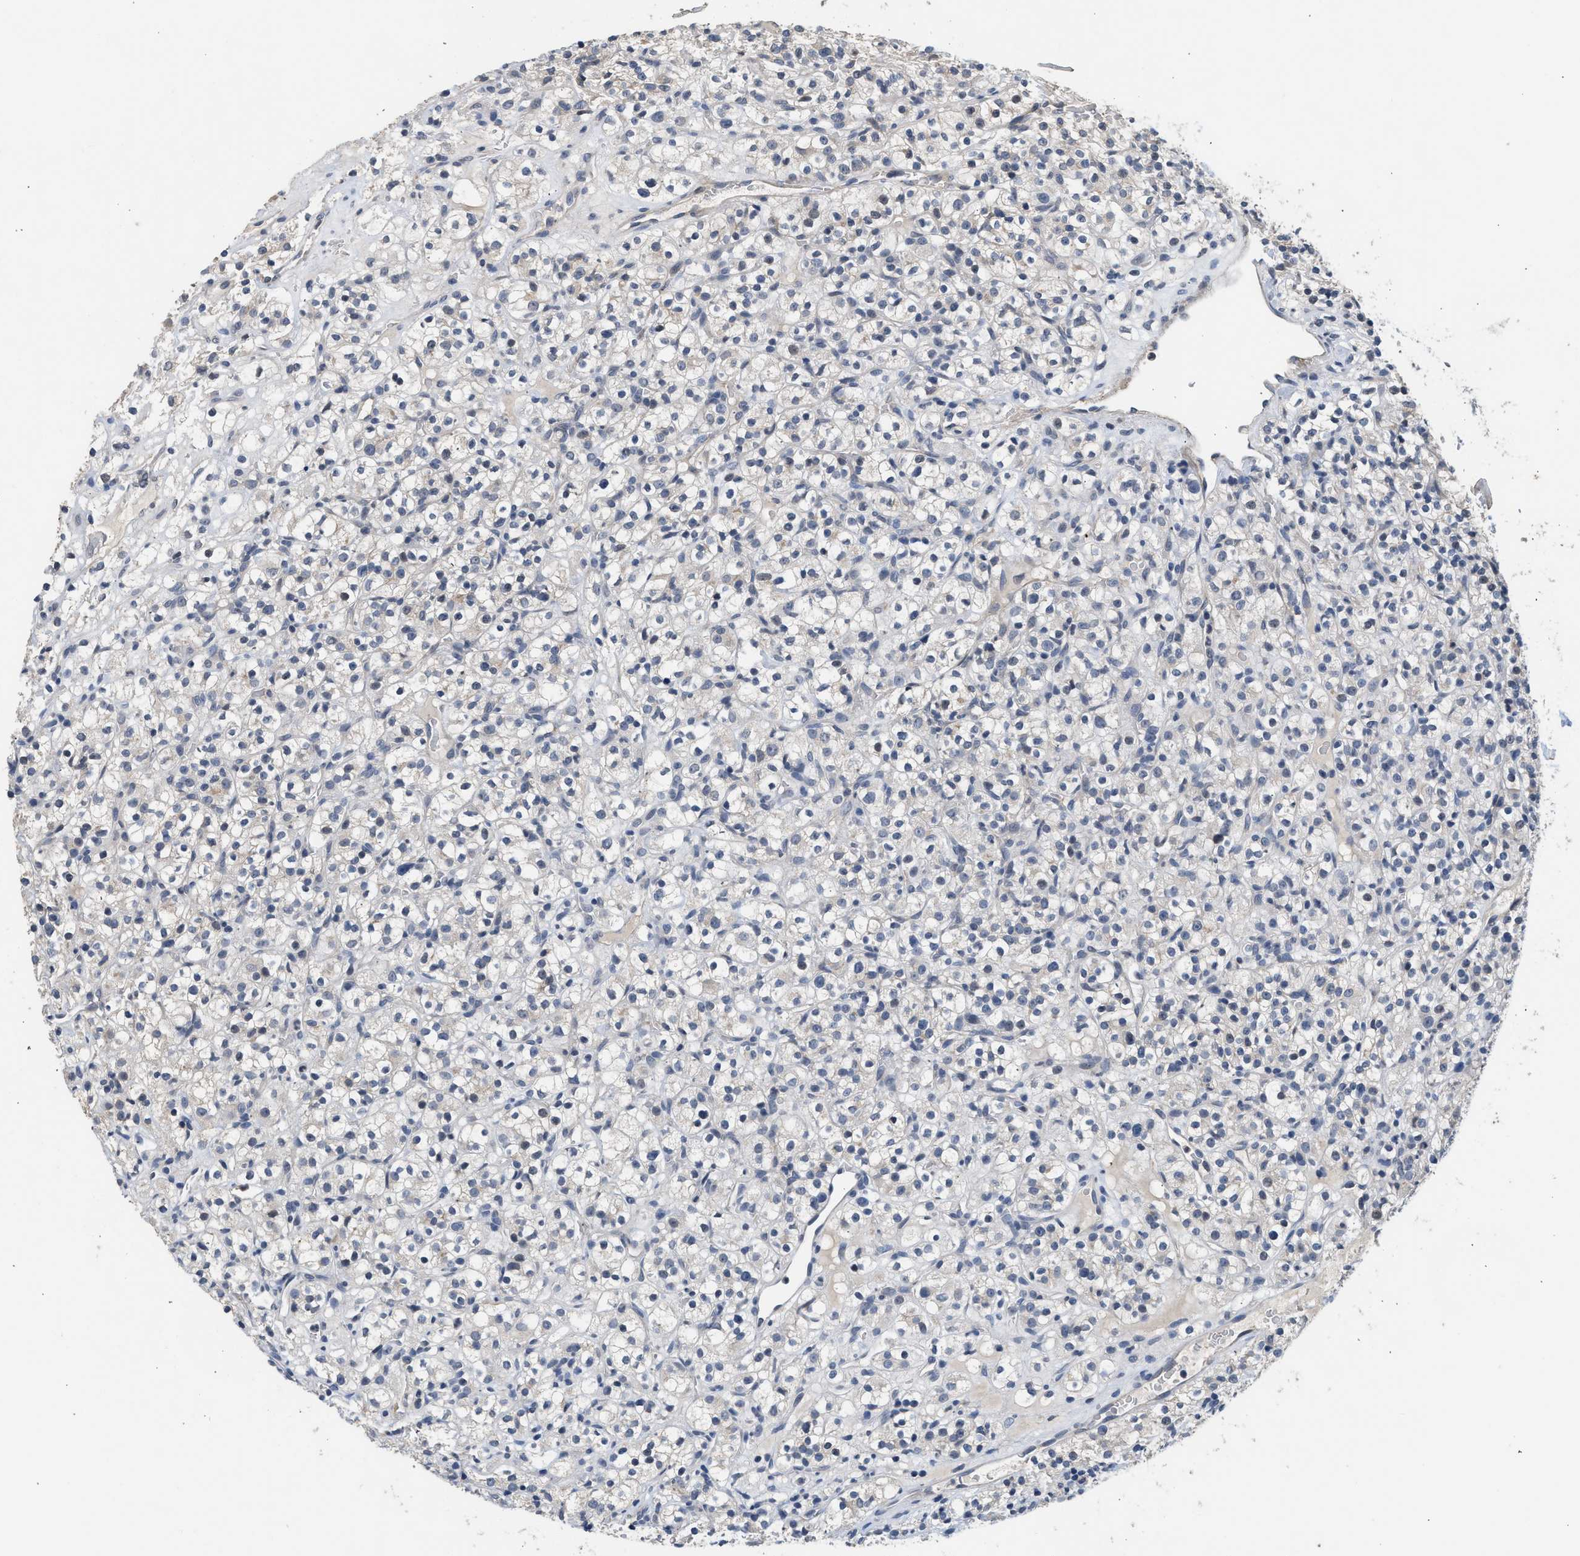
{"staining": {"intensity": "negative", "quantity": "none", "location": "none"}, "tissue": "renal cancer", "cell_type": "Tumor cells", "image_type": "cancer", "snomed": [{"axis": "morphology", "description": "Normal tissue, NOS"}, {"axis": "morphology", "description": "Adenocarcinoma, NOS"}, {"axis": "topography", "description": "Kidney"}], "caption": "Image shows no protein expression in tumor cells of renal adenocarcinoma tissue. Brightfield microscopy of IHC stained with DAB (3,3'-diaminobenzidine) (brown) and hematoxylin (blue), captured at high magnification.", "gene": "CSF3R", "patient": {"sex": "female", "age": 72}}